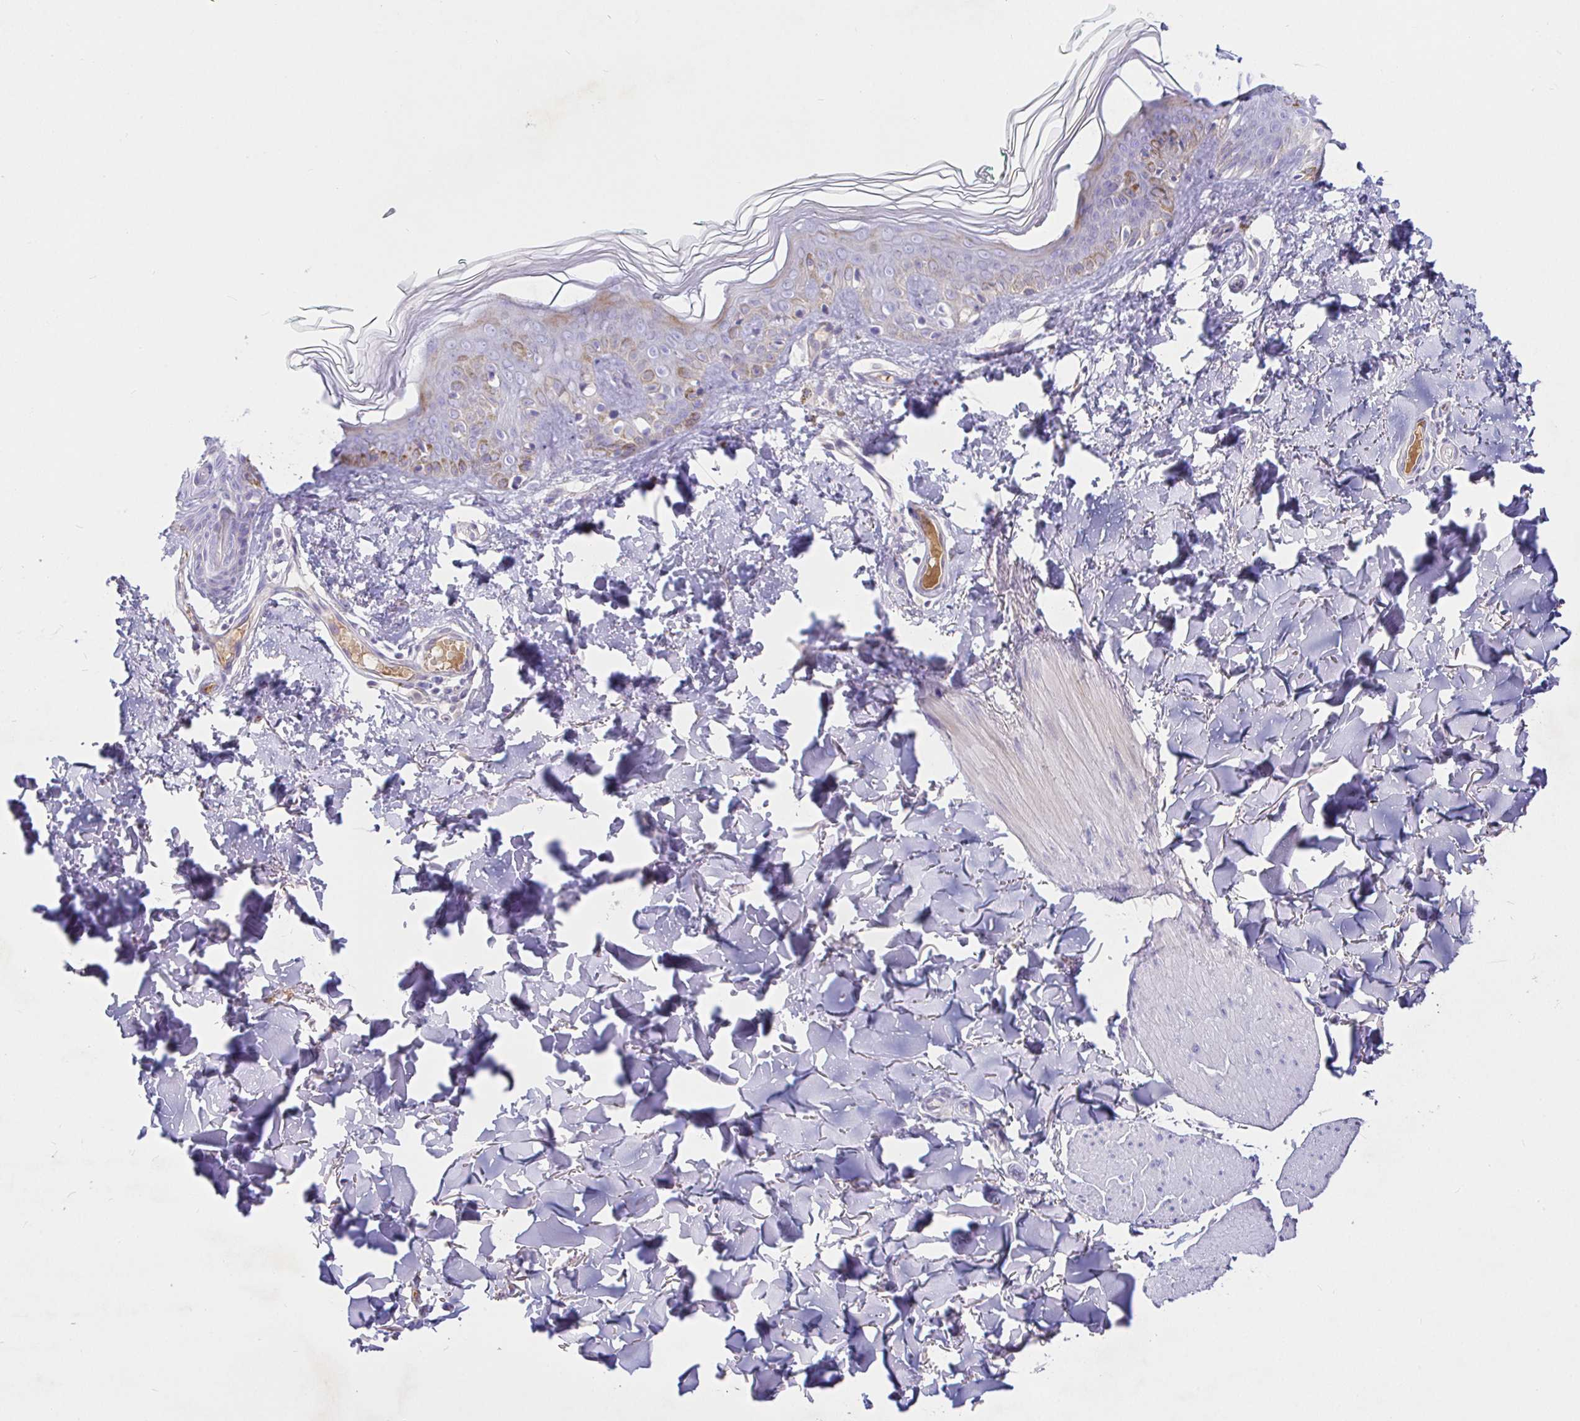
{"staining": {"intensity": "negative", "quantity": "none", "location": "none"}, "tissue": "skin", "cell_type": "Fibroblasts", "image_type": "normal", "snomed": [{"axis": "morphology", "description": "Normal tissue, NOS"}, {"axis": "topography", "description": "Skin"}, {"axis": "topography", "description": "Peripheral nerve tissue"}], "caption": "An immunohistochemistry histopathology image of unremarkable skin is shown. There is no staining in fibroblasts of skin.", "gene": "SAA2", "patient": {"sex": "female", "age": 45}}